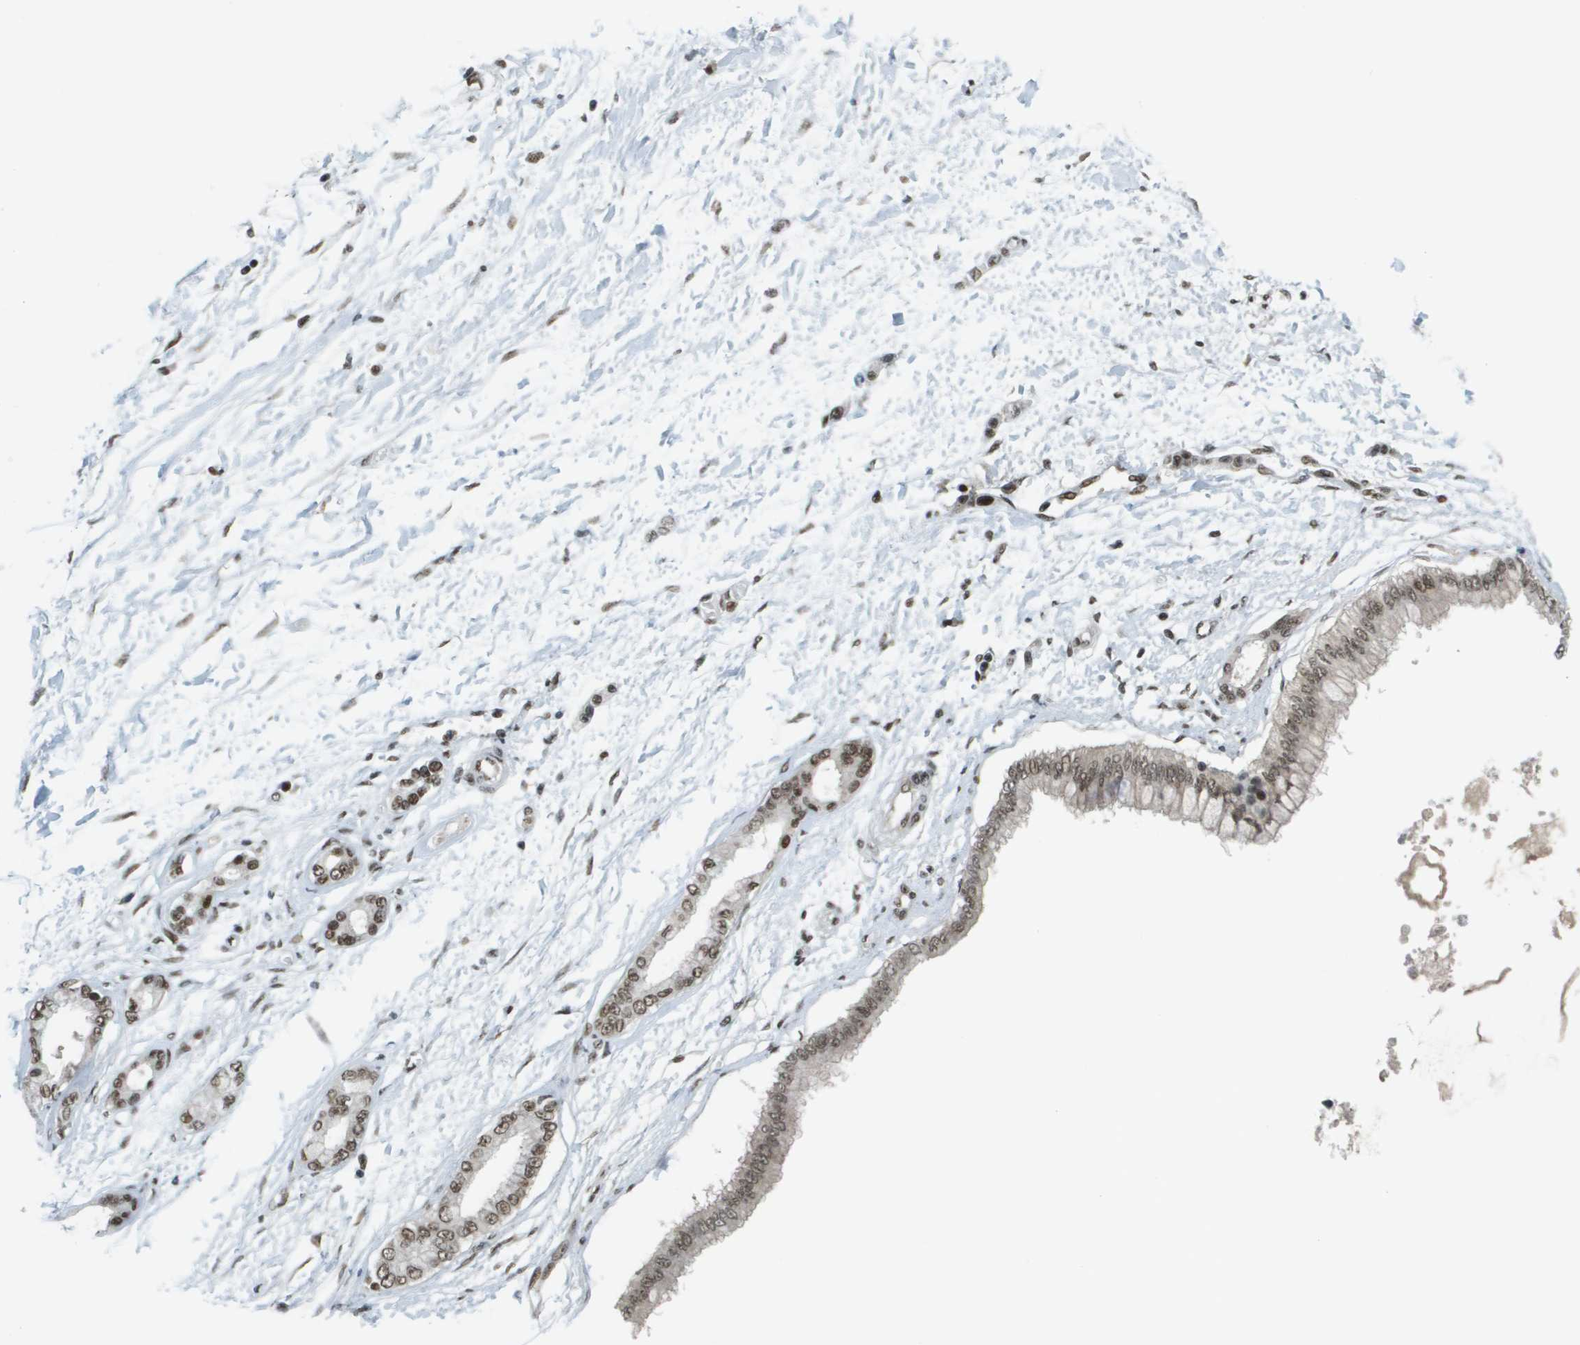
{"staining": {"intensity": "moderate", "quantity": ">75%", "location": "nuclear"}, "tissue": "pancreatic cancer", "cell_type": "Tumor cells", "image_type": "cancer", "snomed": [{"axis": "morphology", "description": "Adenocarcinoma, NOS"}, {"axis": "topography", "description": "Pancreas"}], "caption": "Protein expression analysis of pancreatic adenocarcinoma demonstrates moderate nuclear positivity in about >75% of tumor cells. (Stains: DAB in brown, nuclei in blue, Microscopy: brightfield microscopy at high magnification).", "gene": "IRF7", "patient": {"sex": "male", "age": 56}}